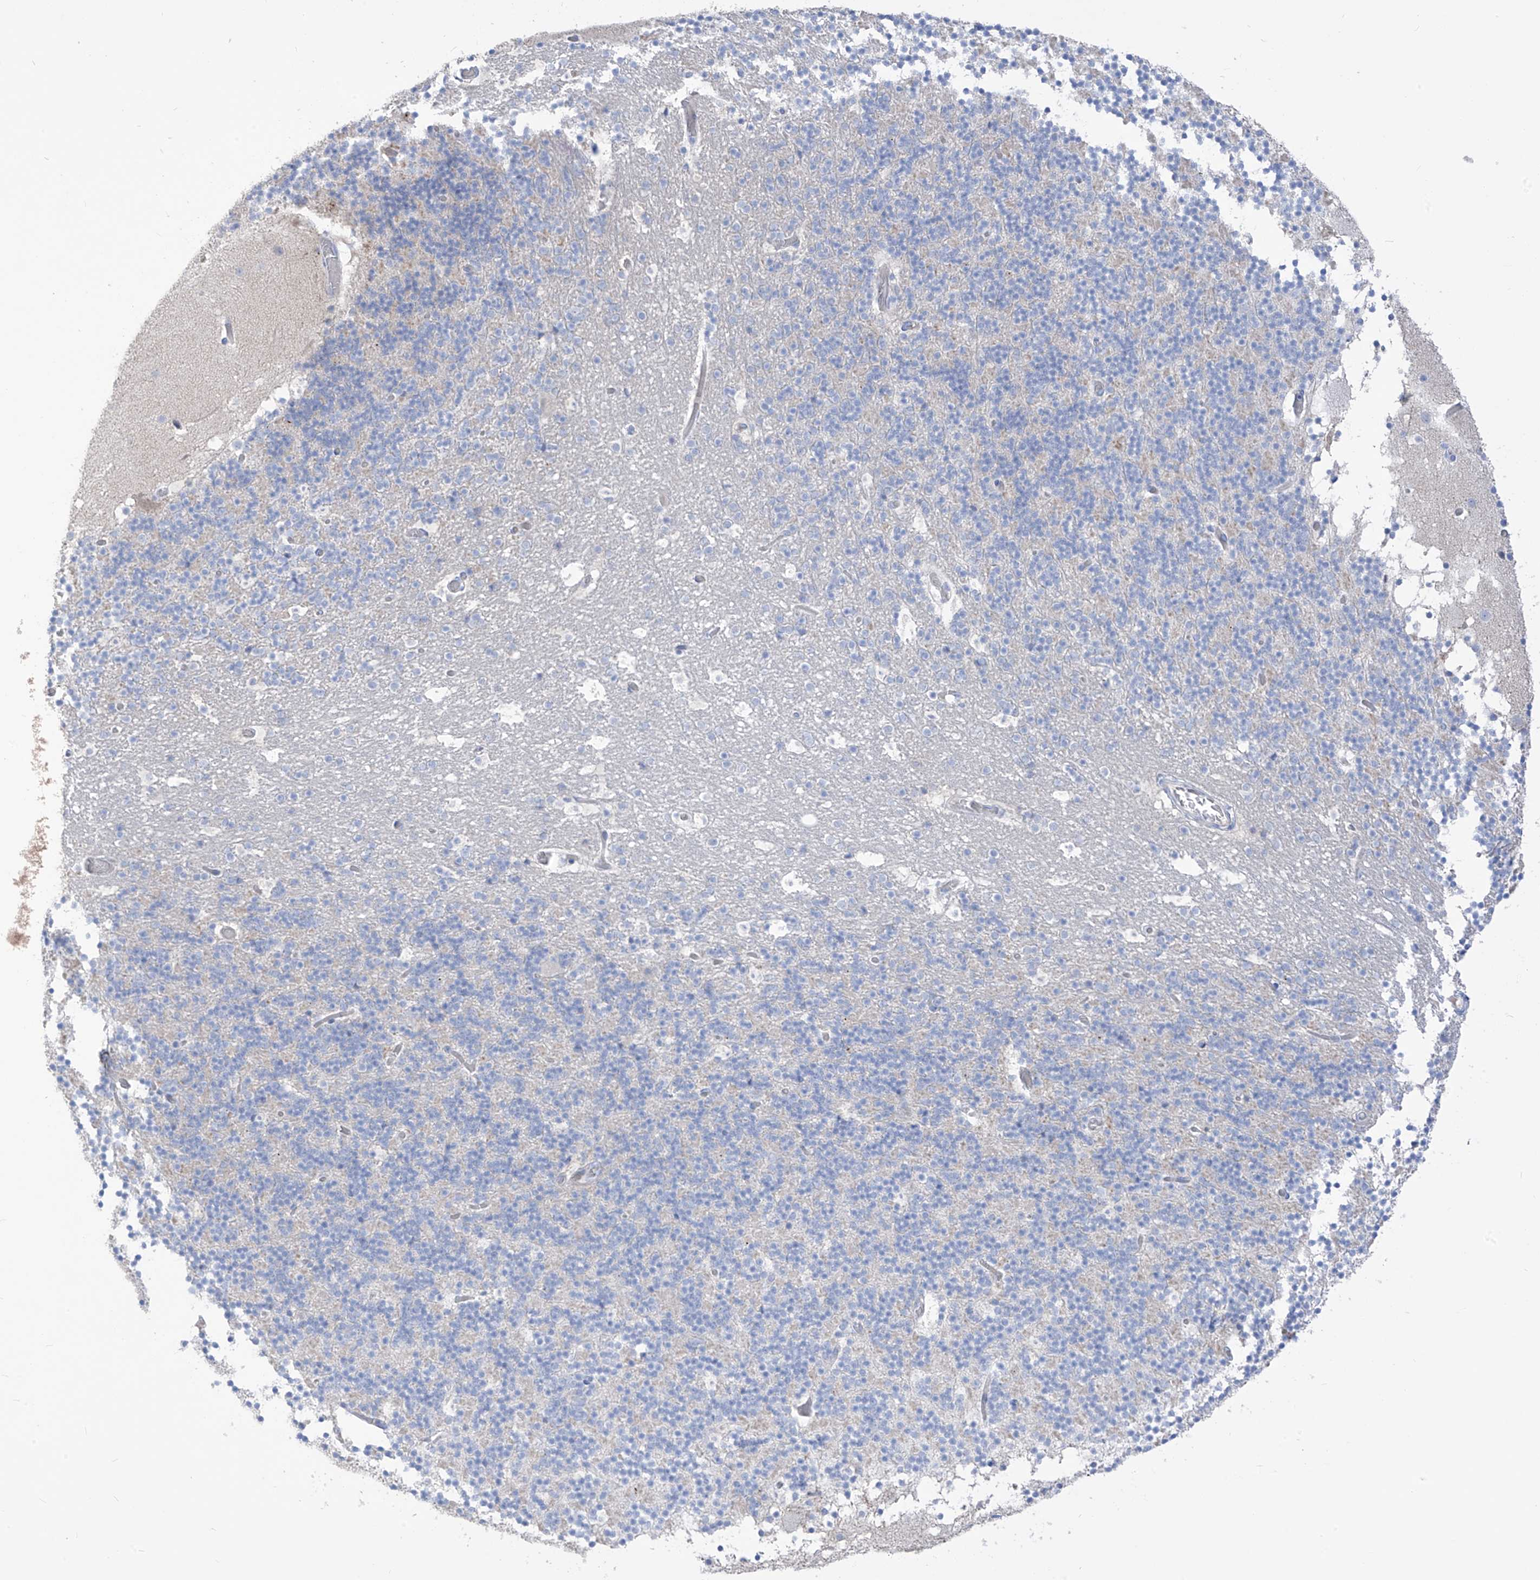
{"staining": {"intensity": "negative", "quantity": "none", "location": "none"}, "tissue": "cerebellum", "cell_type": "Cells in granular layer", "image_type": "normal", "snomed": [{"axis": "morphology", "description": "Normal tissue, NOS"}, {"axis": "topography", "description": "Cerebellum"}], "caption": "Immunohistochemical staining of normal human cerebellum reveals no significant staining in cells in granular layer. (DAB (3,3'-diaminobenzidine) IHC with hematoxylin counter stain).", "gene": "ASPRV1", "patient": {"sex": "male", "age": 57}}